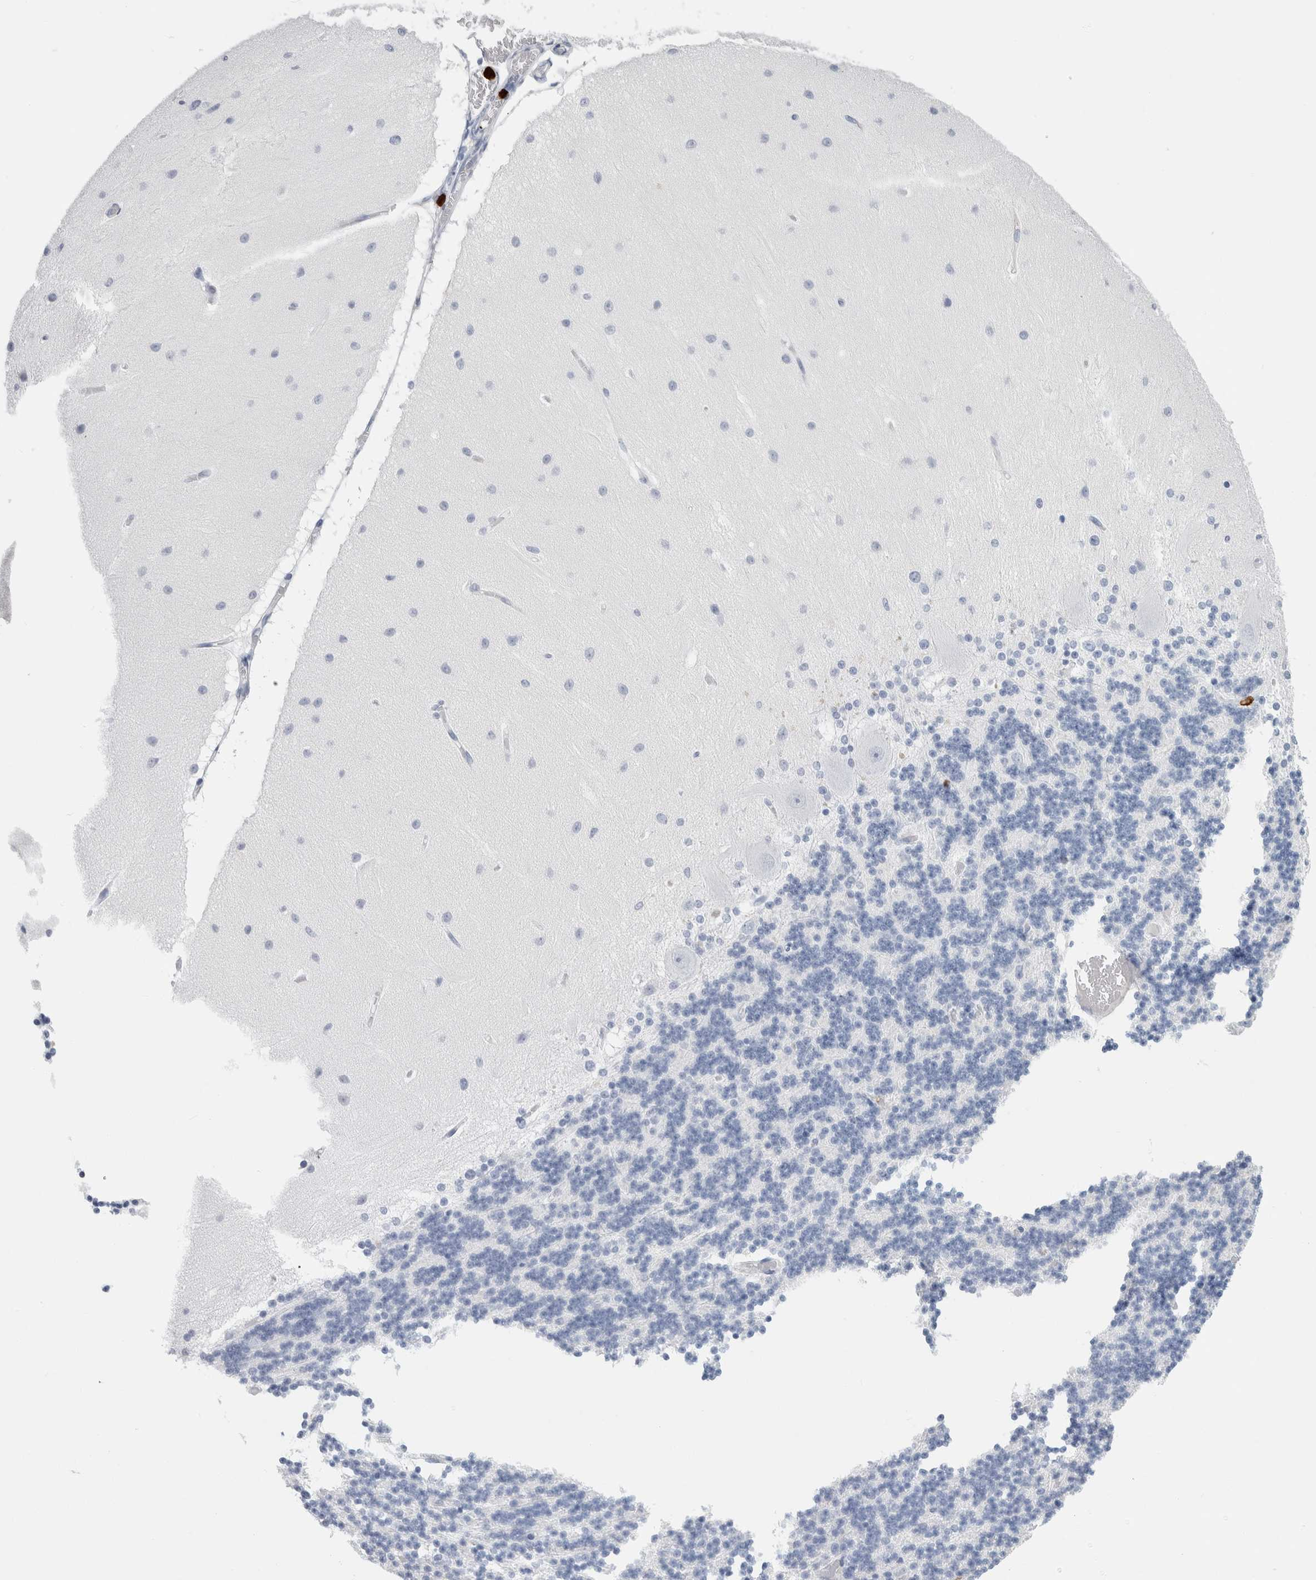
{"staining": {"intensity": "negative", "quantity": "none", "location": "none"}, "tissue": "cerebellum", "cell_type": "Cells in granular layer", "image_type": "normal", "snomed": [{"axis": "morphology", "description": "Normal tissue, NOS"}, {"axis": "topography", "description": "Cerebellum"}], "caption": "The photomicrograph demonstrates no significant staining in cells in granular layer of cerebellum. (DAB IHC visualized using brightfield microscopy, high magnification).", "gene": "S100A8", "patient": {"sex": "female", "age": 54}}